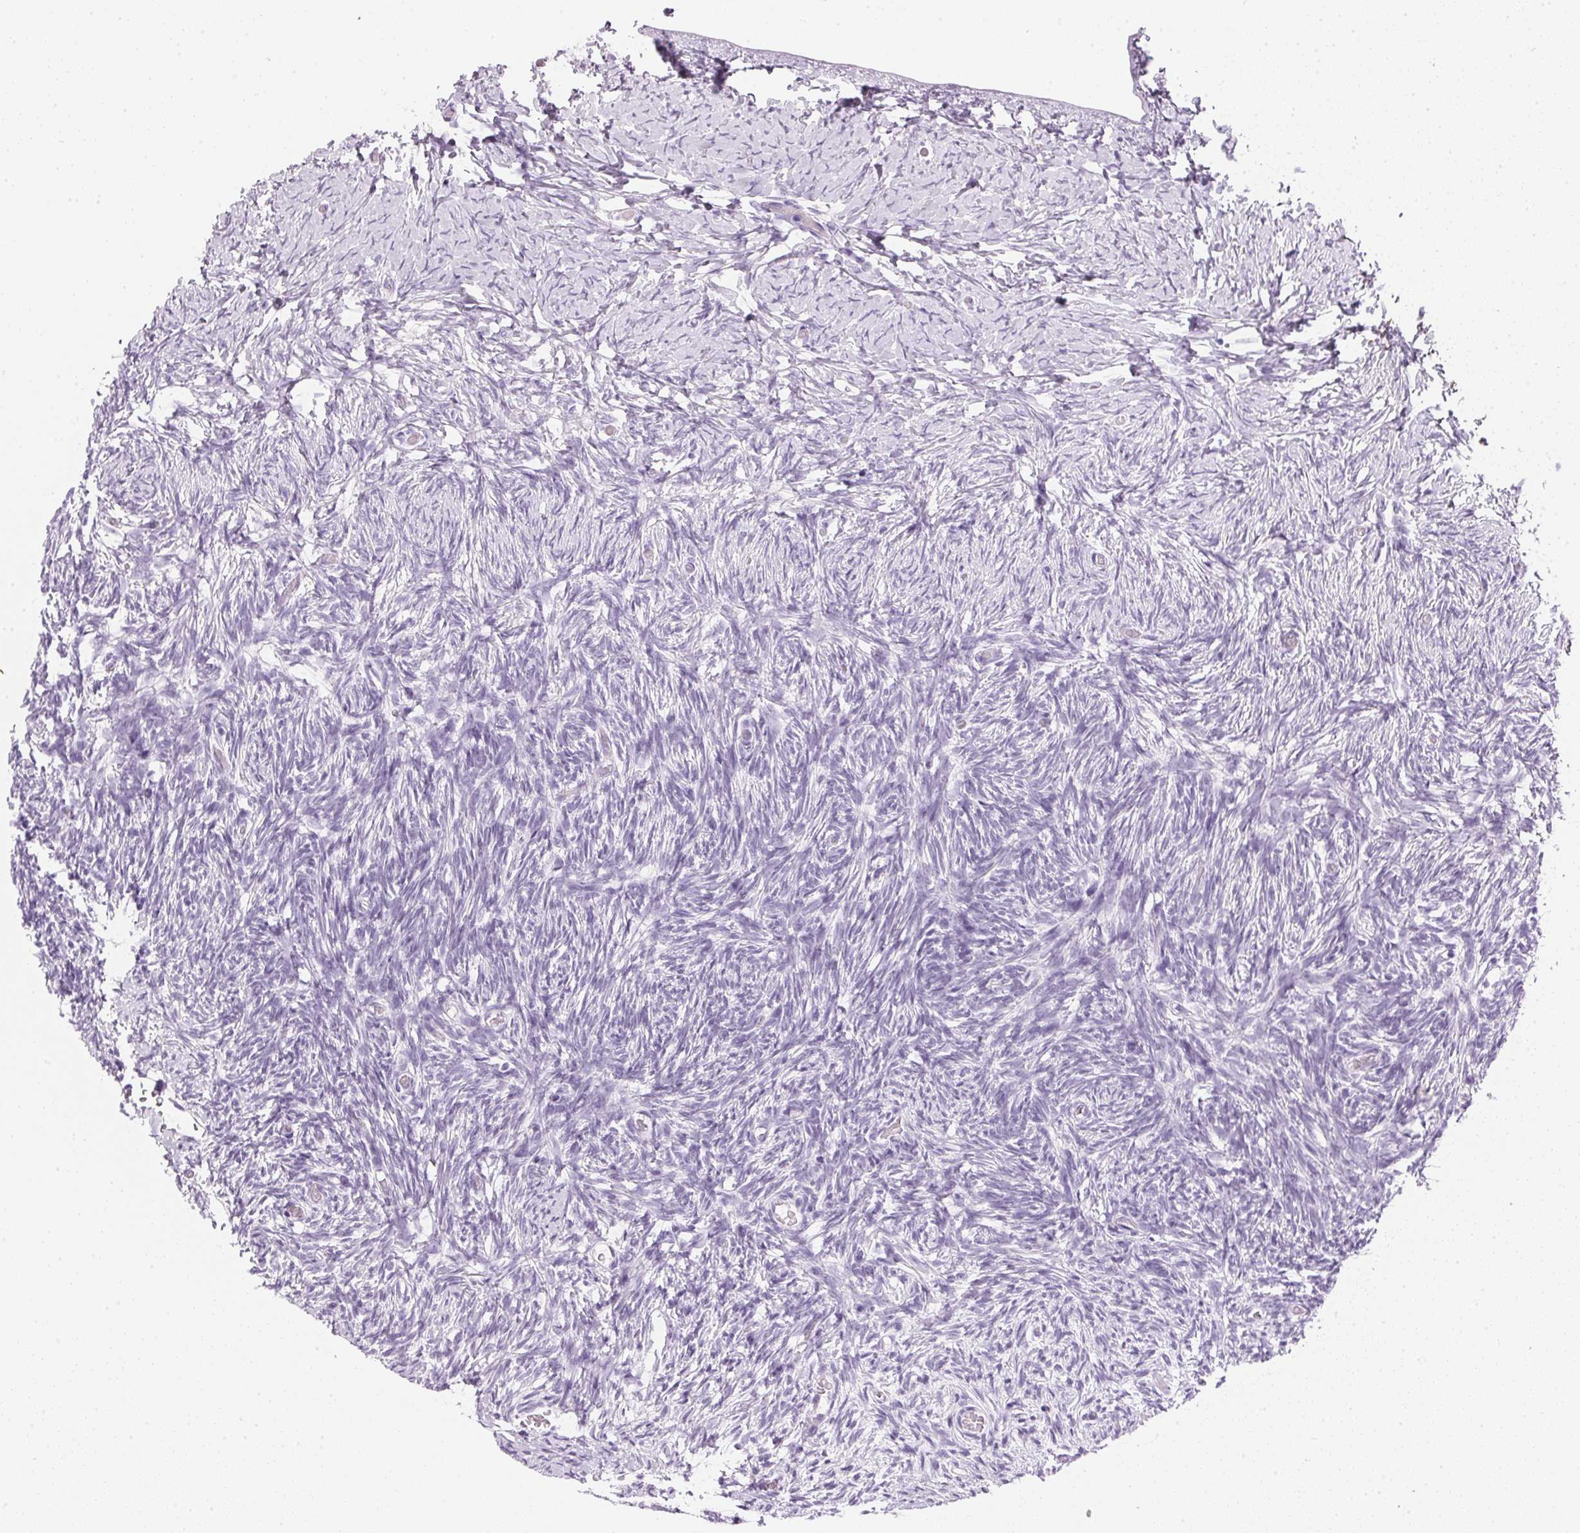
{"staining": {"intensity": "negative", "quantity": "none", "location": "none"}, "tissue": "ovary", "cell_type": "Follicle cells", "image_type": "normal", "snomed": [{"axis": "morphology", "description": "Normal tissue, NOS"}, {"axis": "topography", "description": "Ovary"}], "caption": "An immunohistochemistry (IHC) histopathology image of unremarkable ovary is shown. There is no staining in follicle cells of ovary. (IHC, brightfield microscopy, high magnification).", "gene": "IGFBP1", "patient": {"sex": "female", "age": 39}}